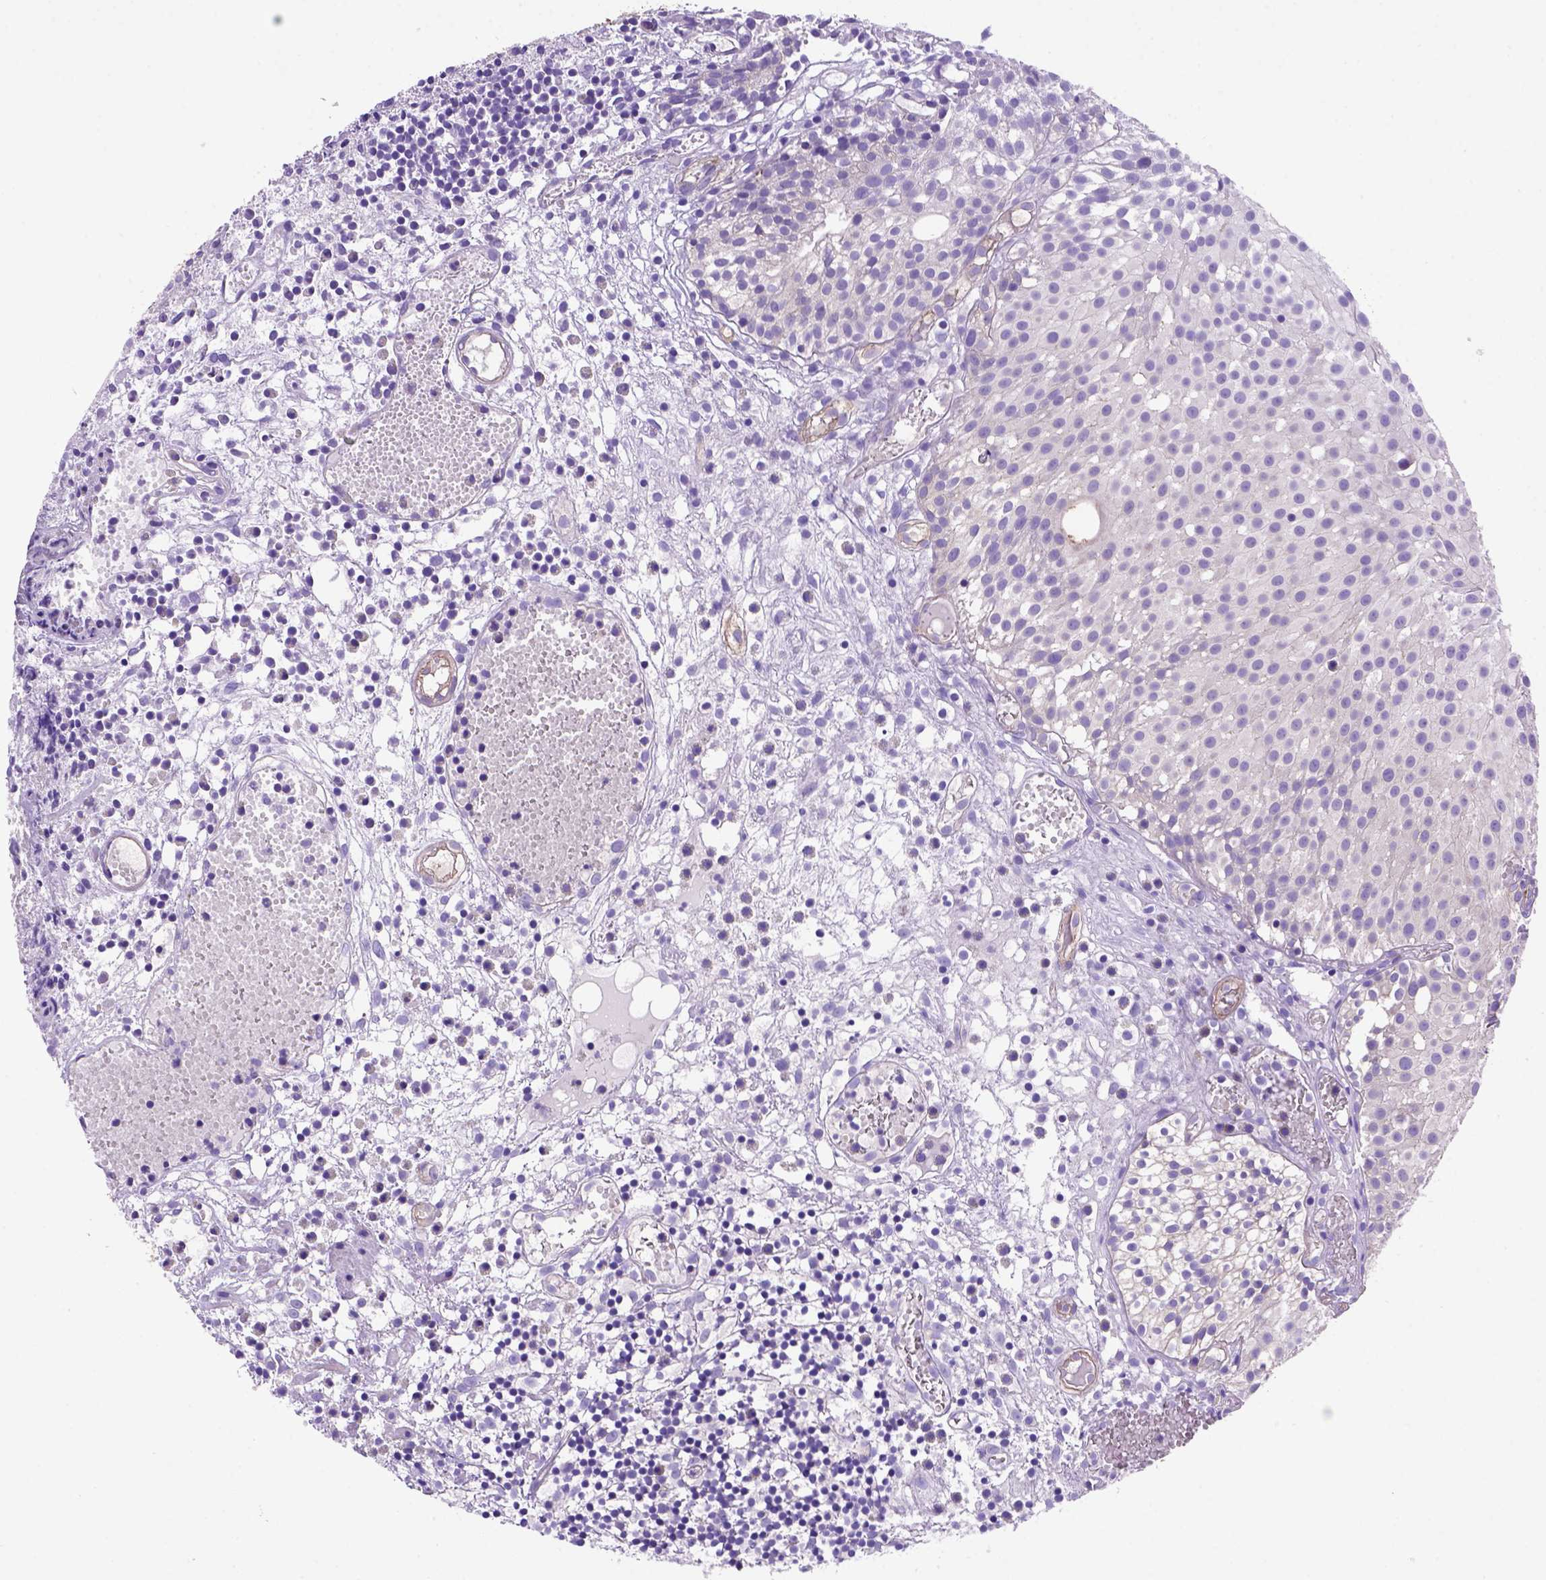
{"staining": {"intensity": "moderate", "quantity": "<25%", "location": "cytoplasmic/membranous"}, "tissue": "urothelial cancer", "cell_type": "Tumor cells", "image_type": "cancer", "snomed": [{"axis": "morphology", "description": "Urothelial carcinoma, Low grade"}, {"axis": "topography", "description": "Urinary bladder"}], "caption": "Urothelial cancer stained with a brown dye exhibits moderate cytoplasmic/membranous positive staining in about <25% of tumor cells.", "gene": "PEX12", "patient": {"sex": "male", "age": 79}}